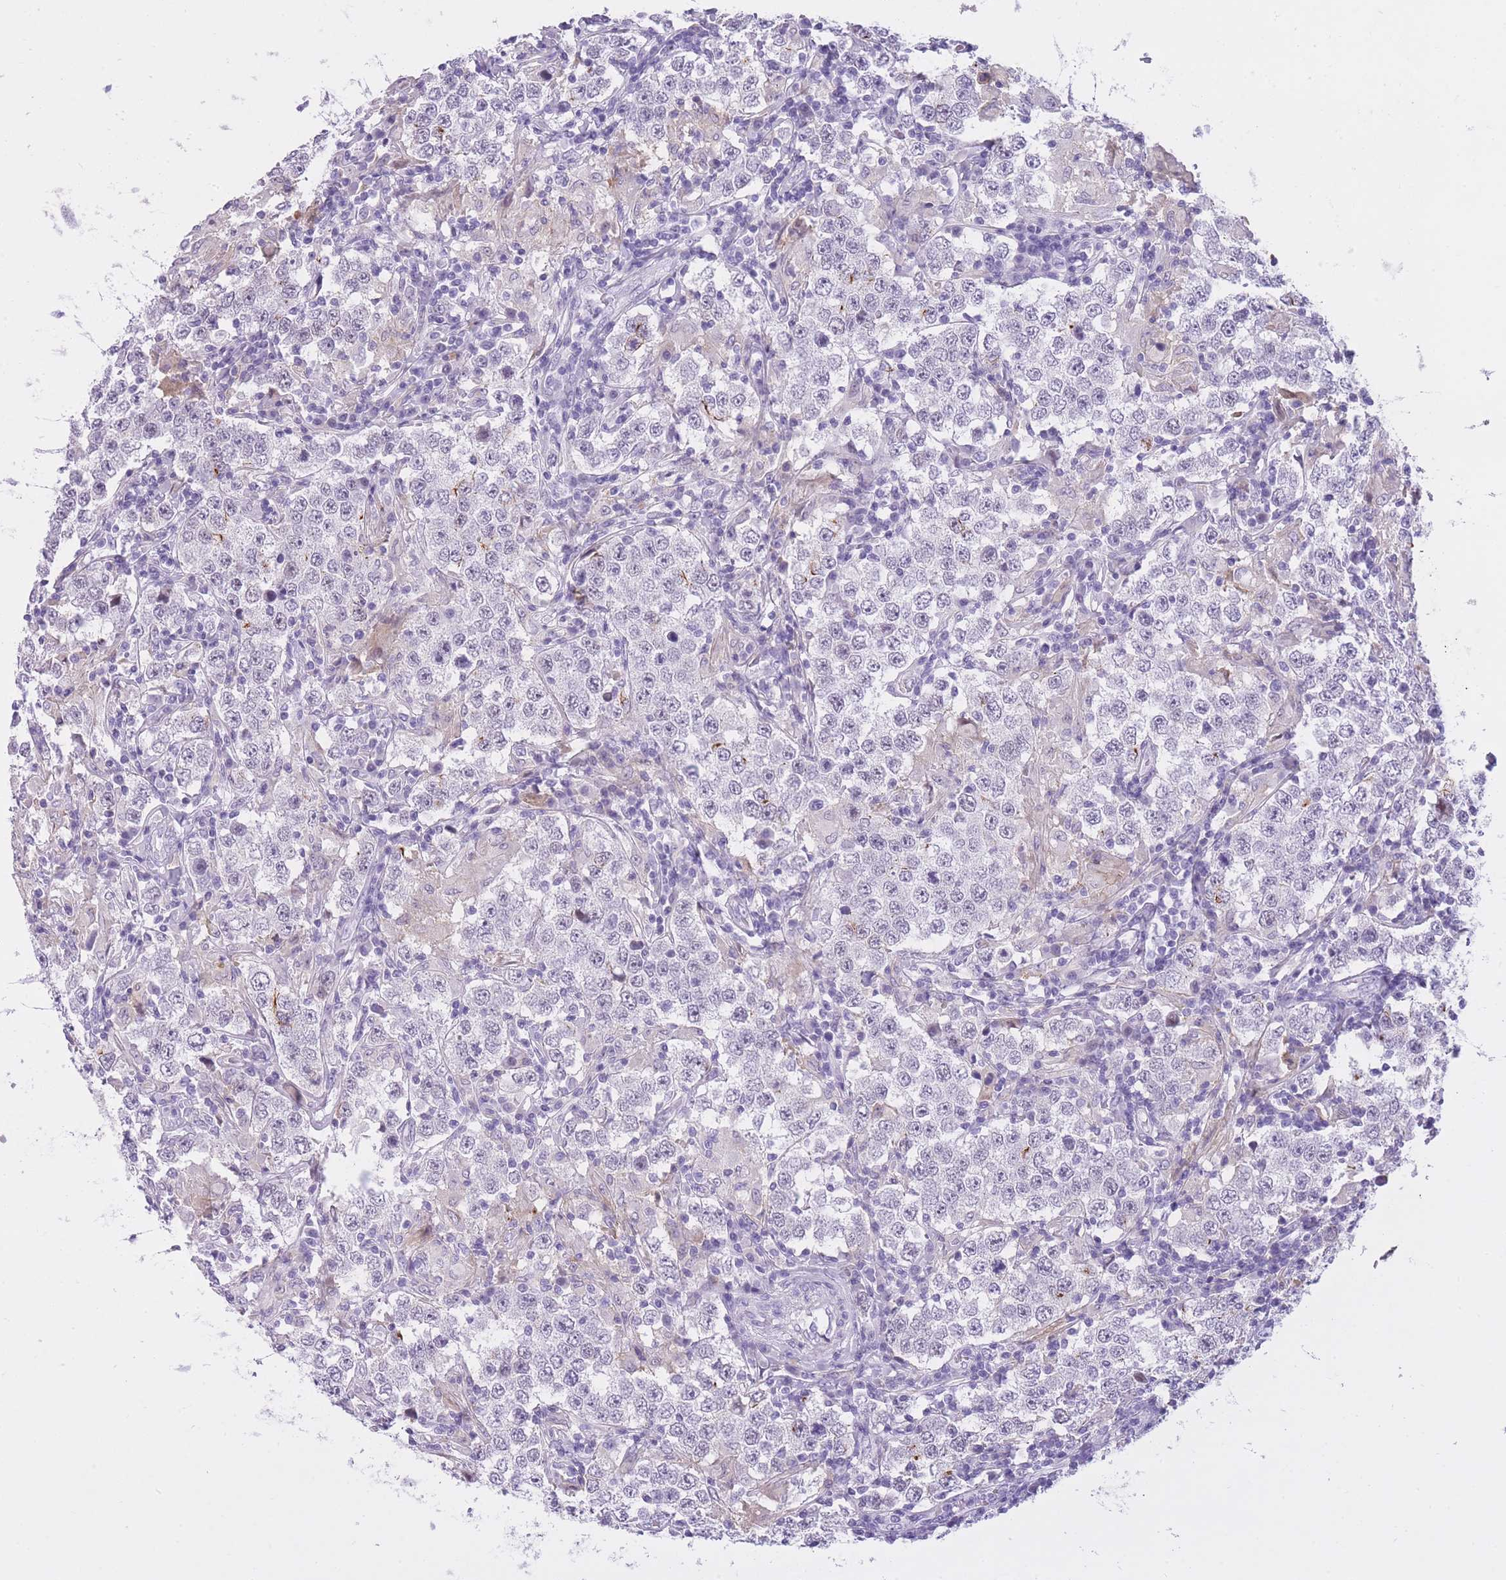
{"staining": {"intensity": "negative", "quantity": "none", "location": "none"}, "tissue": "testis cancer", "cell_type": "Tumor cells", "image_type": "cancer", "snomed": [{"axis": "morphology", "description": "Seminoma, NOS"}, {"axis": "morphology", "description": "Carcinoma, Embryonal, NOS"}, {"axis": "topography", "description": "Testis"}], "caption": "This is an IHC micrograph of embryonal carcinoma (testis). There is no positivity in tumor cells.", "gene": "RADX", "patient": {"sex": "male", "age": 41}}